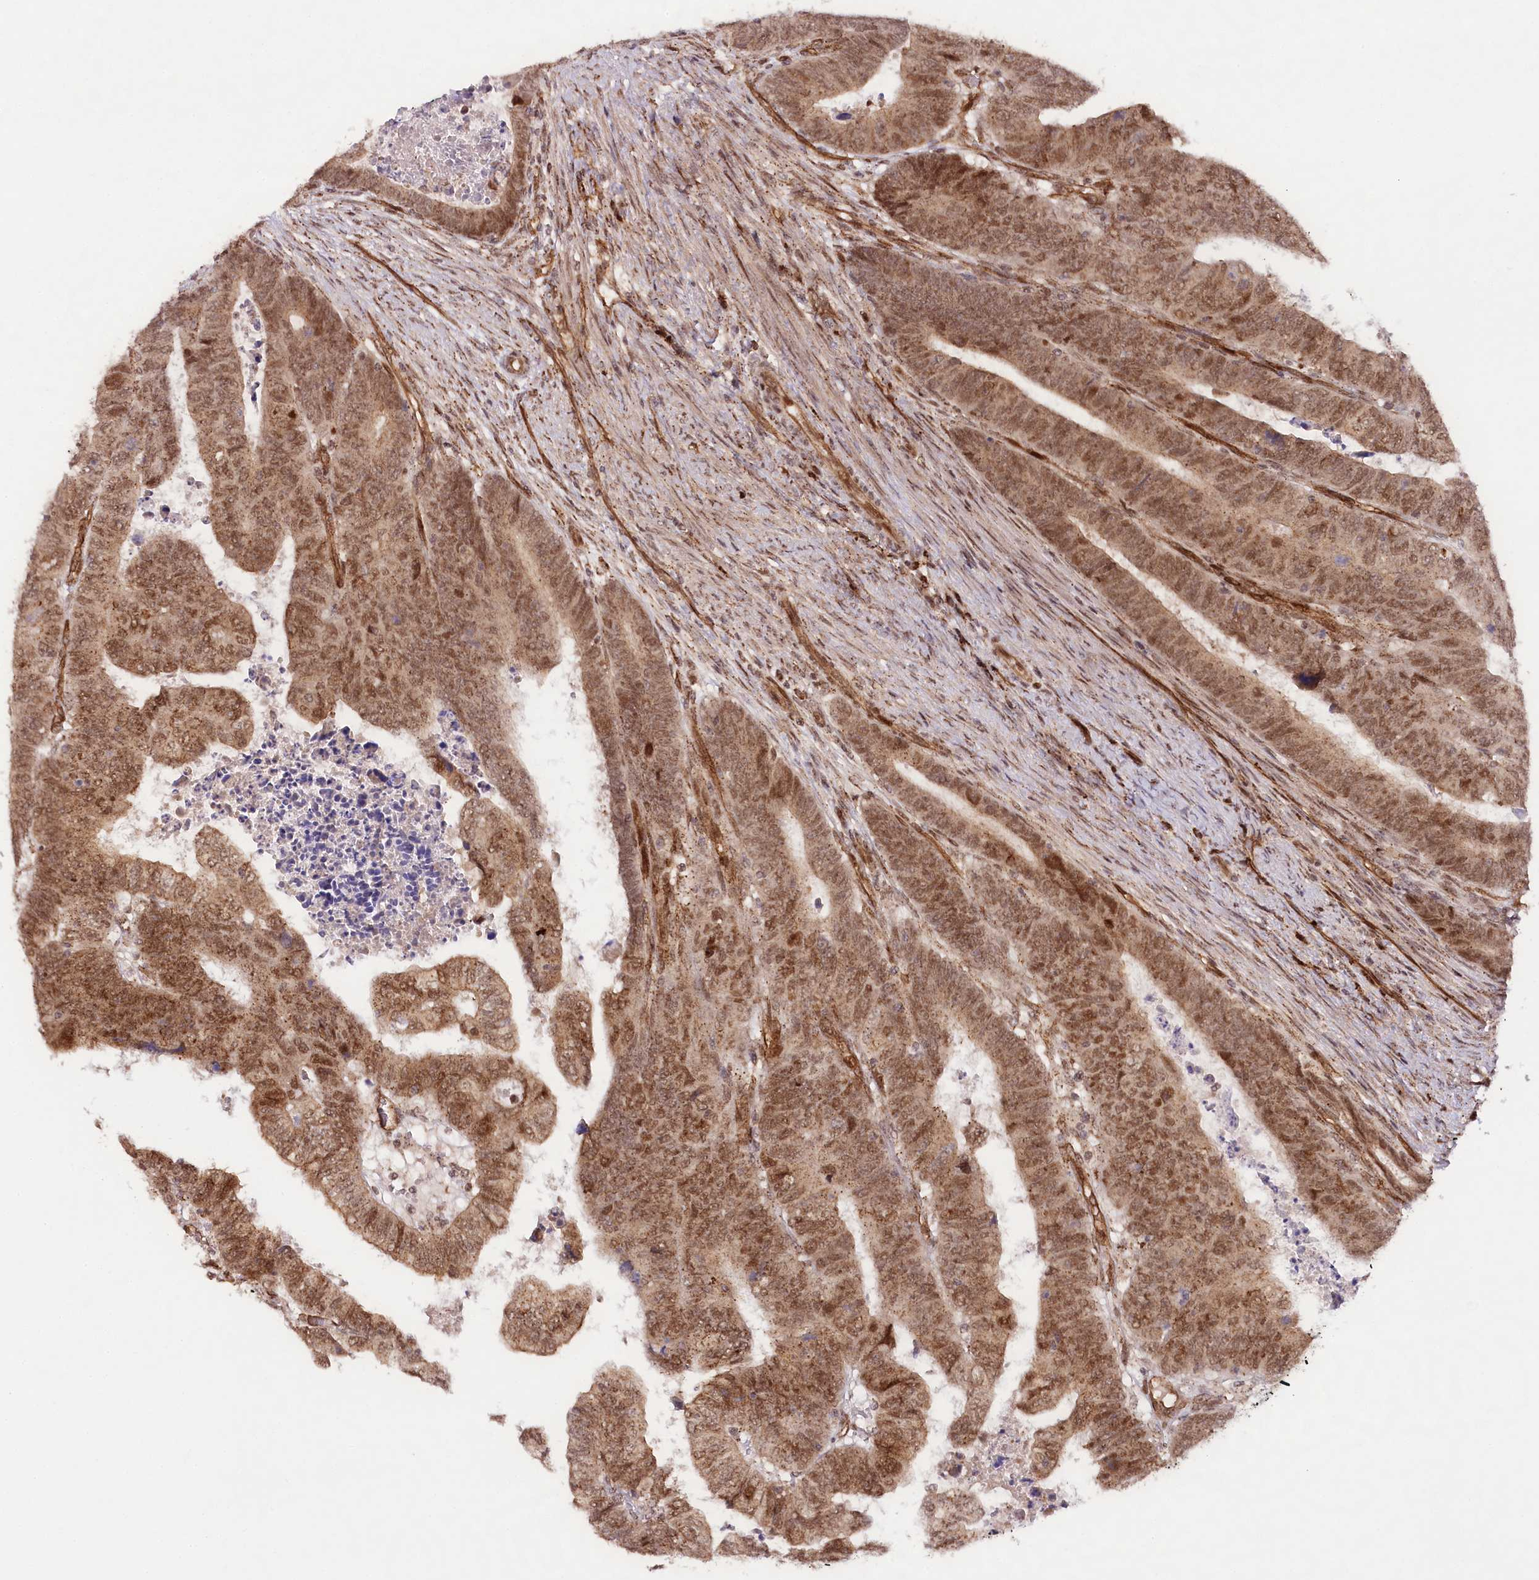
{"staining": {"intensity": "moderate", "quantity": ">75%", "location": "cytoplasmic/membranous,nuclear"}, "tissue": "colorectal cancer", "cell_type": "Tumor cells", "image_type": "cancer", "snomed": [{"axis": "morphology", "description": "Normal tissue, NOS"}, {"axis": "morphology", "description": "Adenocarcinoma, NOS"}, {"axis": "topography", "description": "Rectum"}], "caption": "A brown stain shows moderate cytoplasmic/membranous and nuclear positivity of a protein in adenocarcinoma (colorectal) tumor cells.", "gene": "COPG1", "patient": {"sex": "female", "age": 65}}